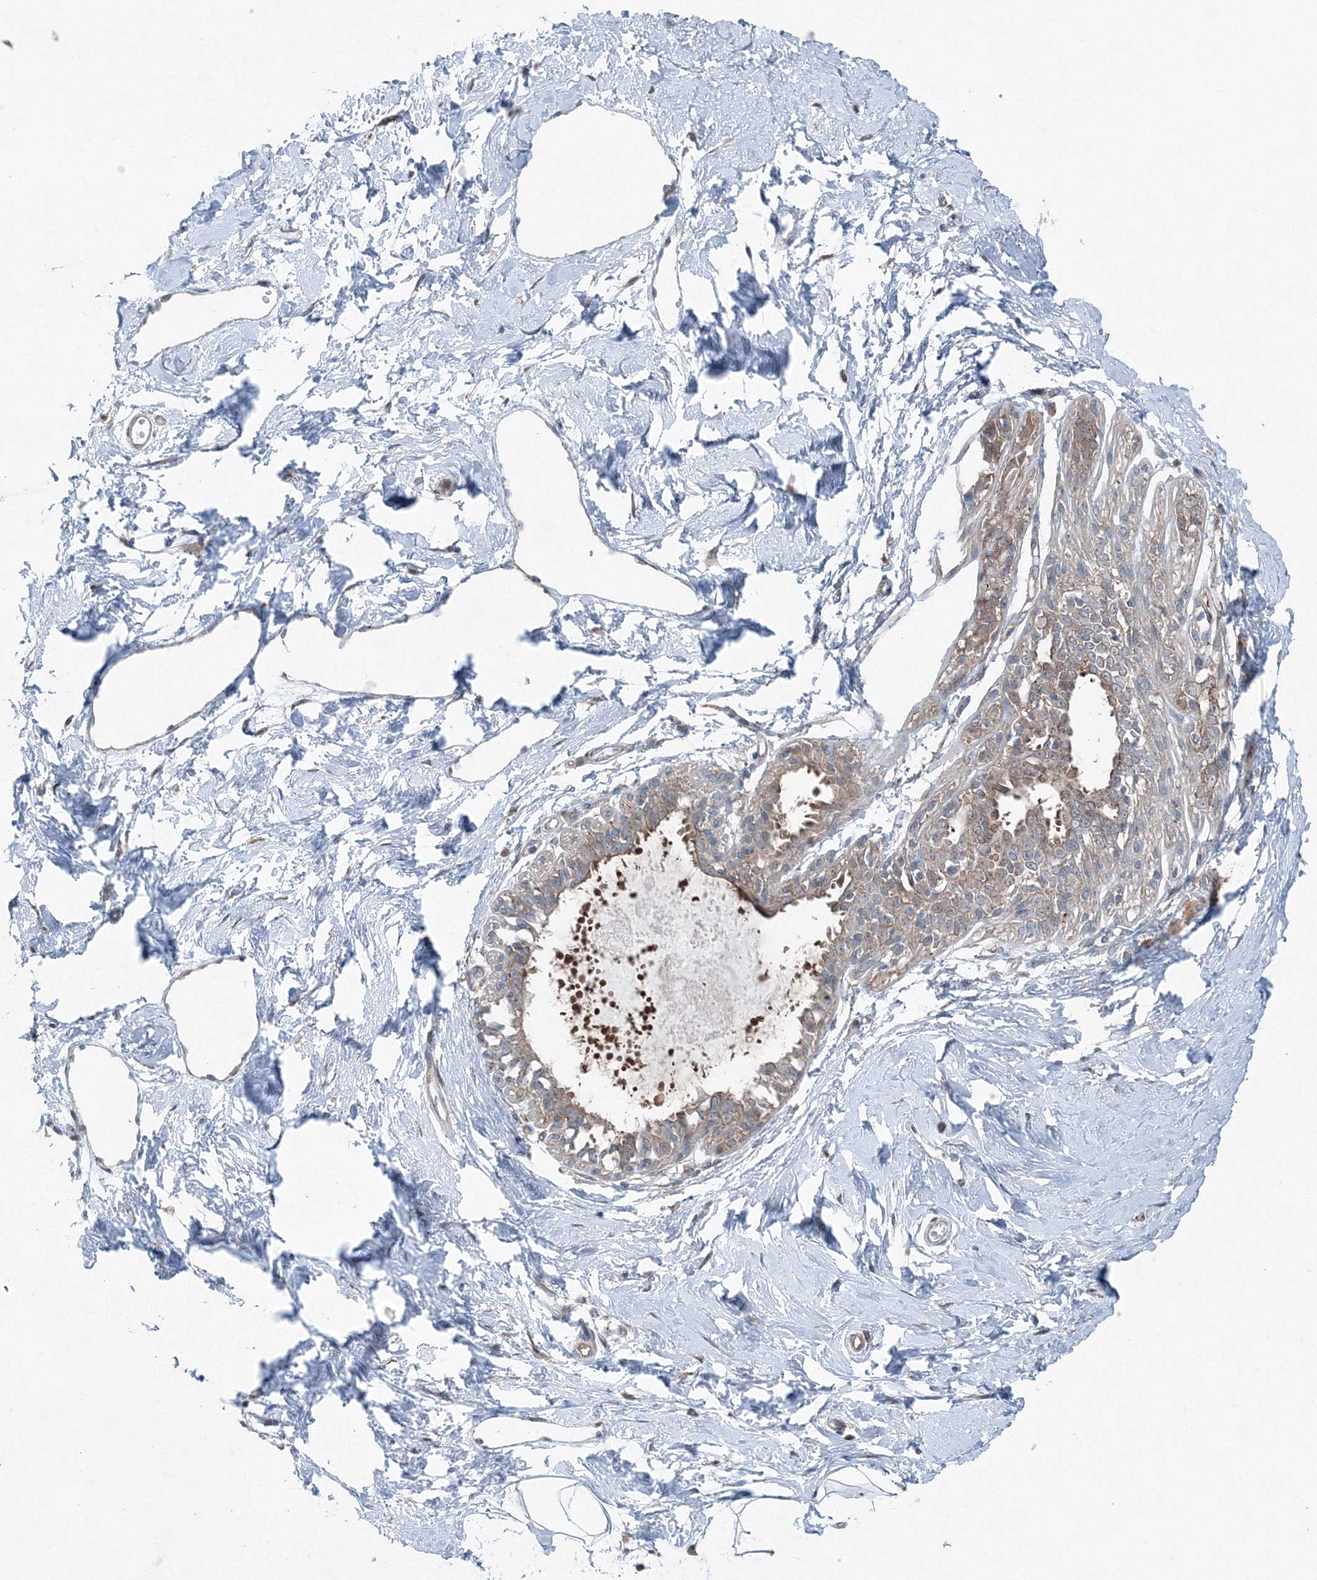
{"staining": {"intensity": "negative", "quantity": "none", "location": "none"}, "tissue": "breast", "cell_type": "Adipocytes", "image_type": "normal", "snomed": [{"axis": "morphology", "description": "Normal tissue, NOS"}, {"axis": "topography", "description": "Breast"}], "caption": "This is an IHC micrograph of normal breast. There is no expression in adipocytes.", "gene": "TPRKB", "patient": {"sex": "female", "age": 45}}